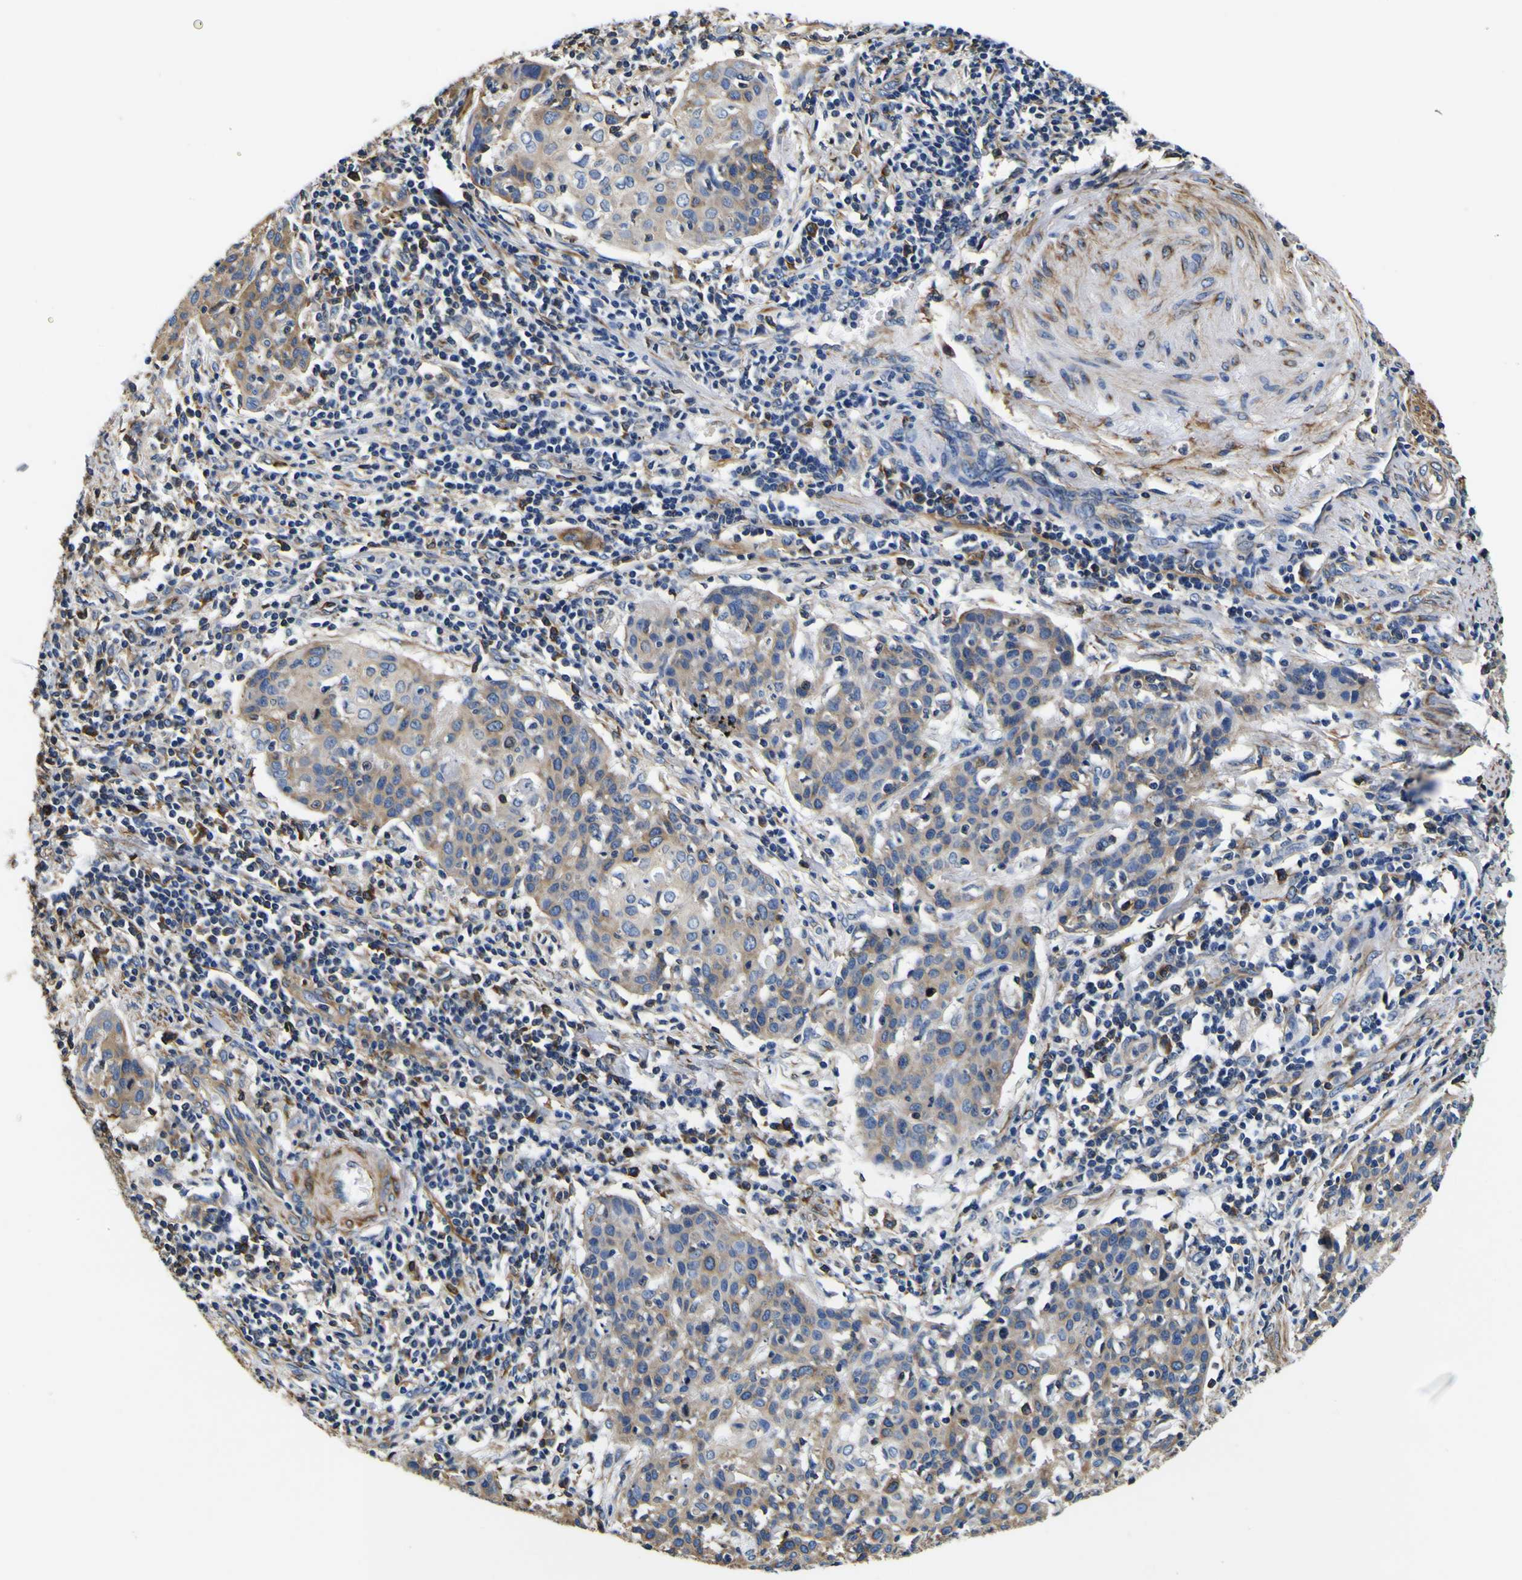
{"staining": {"intensity": "weak", "quantity": ">75%", "location": "cytoplasmic/membranous"}, "tissue": "cervical cancer", "cell_type": "Tumor cells", "image_type": "cancer", "snomed": [{"axis": "morphology", "description": "Squamous cell carcinoma, NOS"}, {"axis": "topography", "description": "Cervix"}], "caption": "A brown stain labels weak cytoplasmic/membranous positivity of a protein in human squamous cell carcinoma (cervical) tumor cells.", "gene": "TUBA1B", "patient": {"sex": "female", "age": 38}}